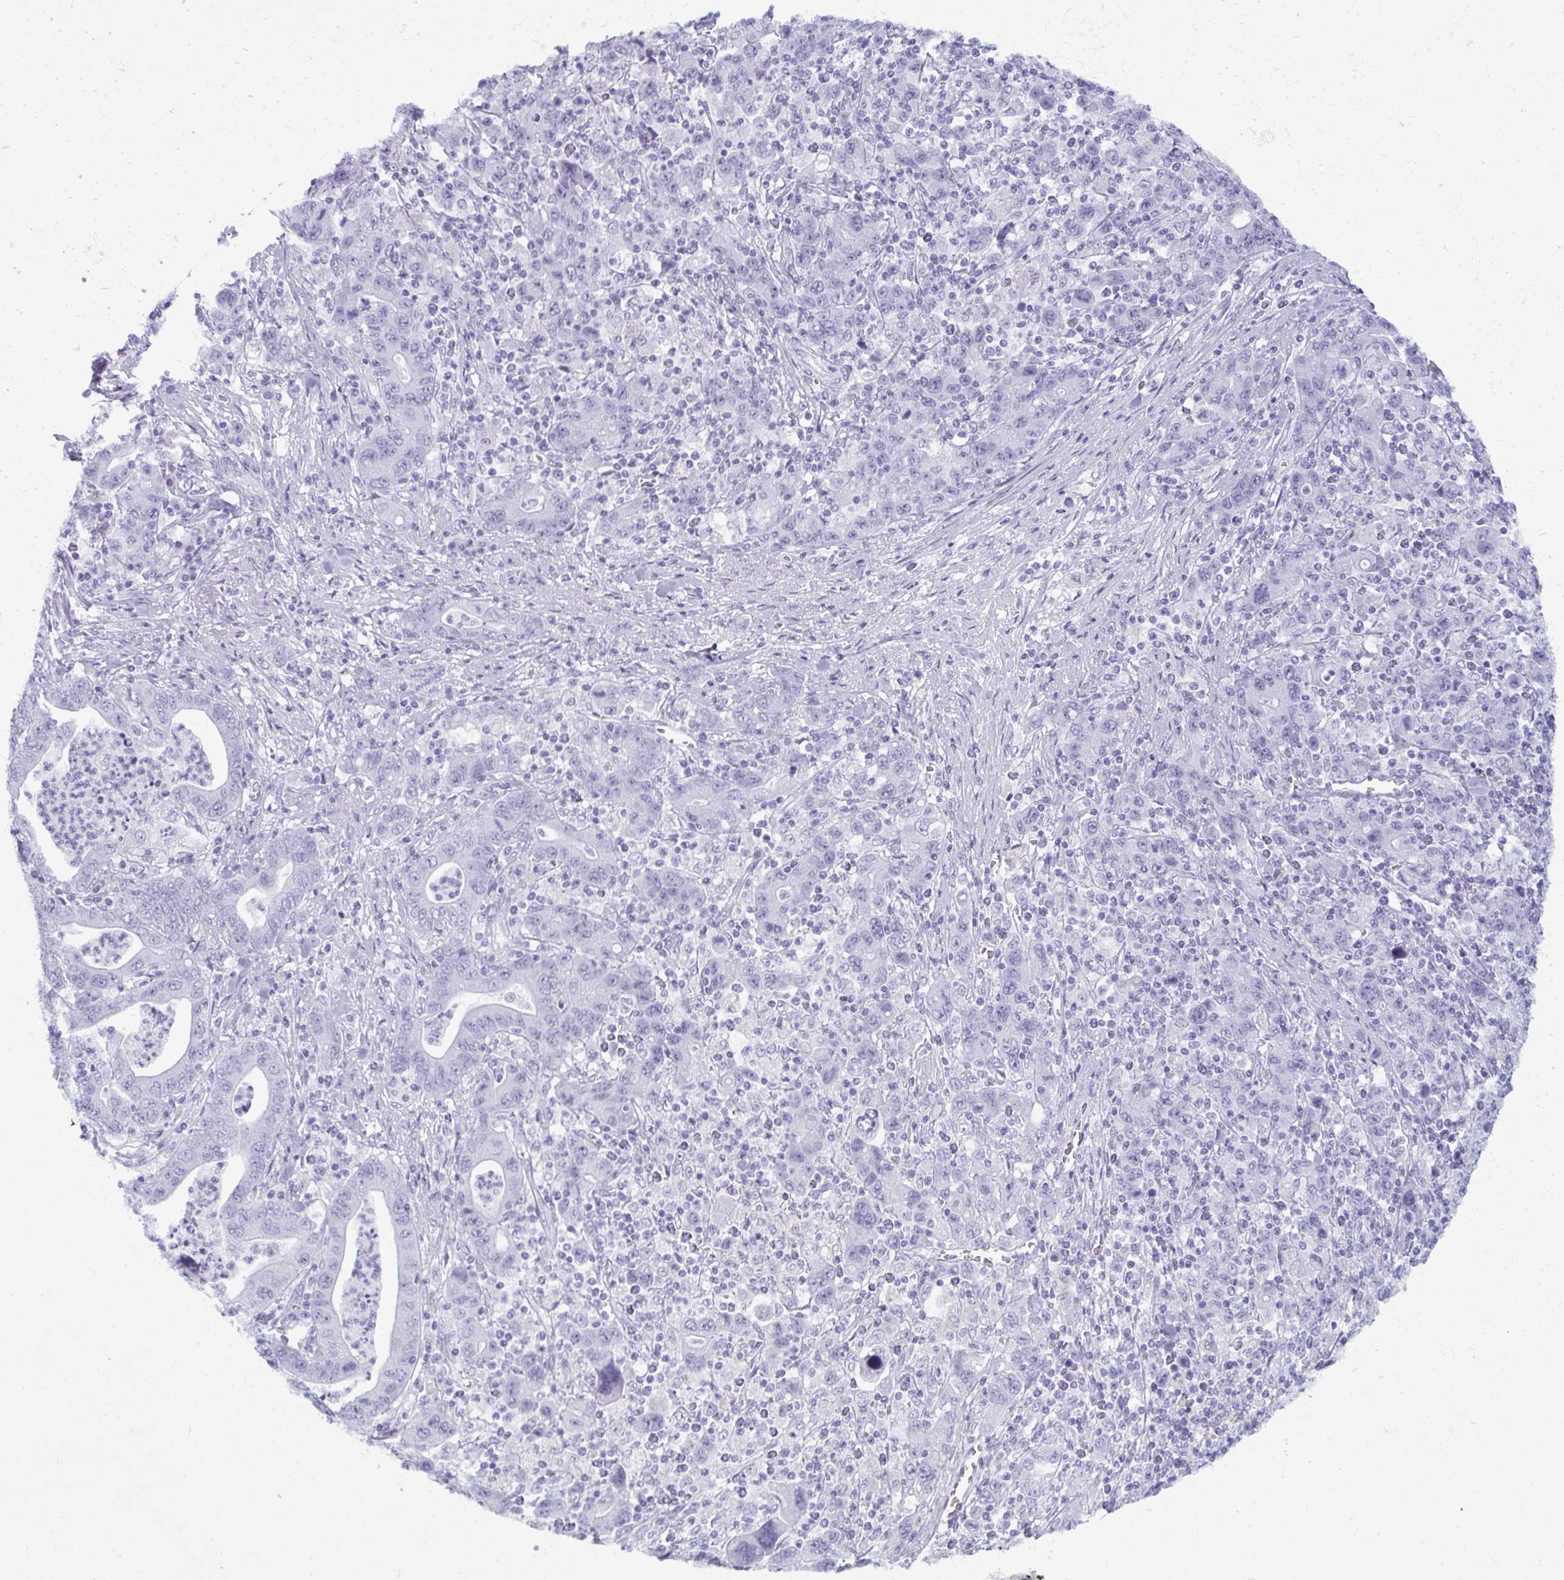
{"staining": {"intensity": "negative", "quantity": "none", "location": "none"}, "tissue": "stomach cancer", "cell_type": "Tumor cells", "image_type": "cancer", "snomed": [{"axis": "morphology", "description": "Adenocarcinoma, NOS"}, {"axis": "topography", "description": "Stomach, upper"}], "caption": "This is a image of immunohistochemistry (IHC) staining of stomach adenocarcinoma, which shows no positivity in tumor cells.", "gene": "ANKRD60", "patient": {"sex": "male", "age": 69}}